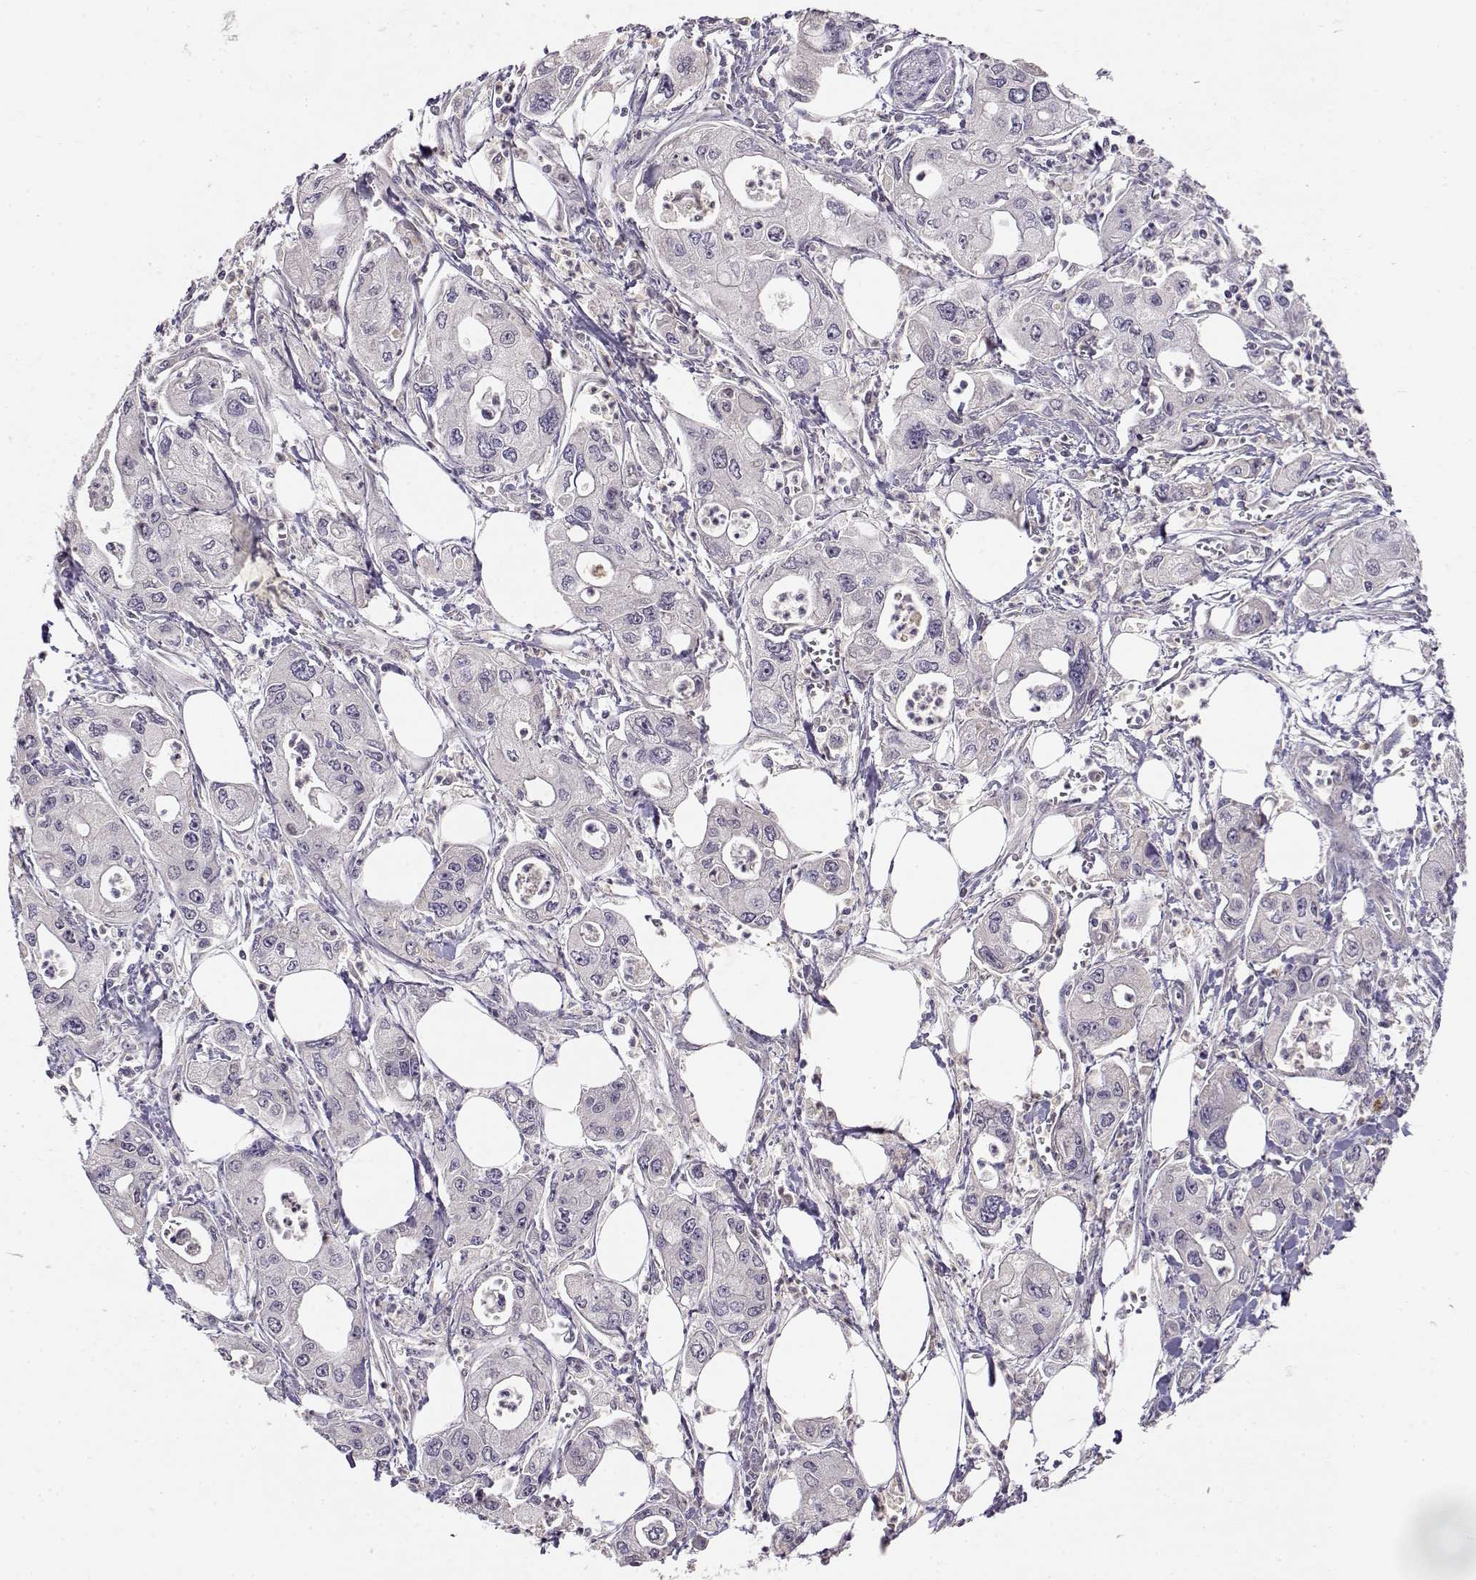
{"staining": {"intensity": "negative", "quantity": "none", "location": "none"}, "tissue": "pancreatic cancer", "cell_type": "Tumor cells", "image_type": "cancer", "snomed": [{"axis": "morphology", "description": "Adenocarcinoma, NOS"}, {"axis": "topography", "description": "Pancreas"}], "caption": "Tumor cells show no significant staining in adenocarcinoma (pancreatic).", "gene": "TACR1", "patient": {"sex": "male", "age": 70}}